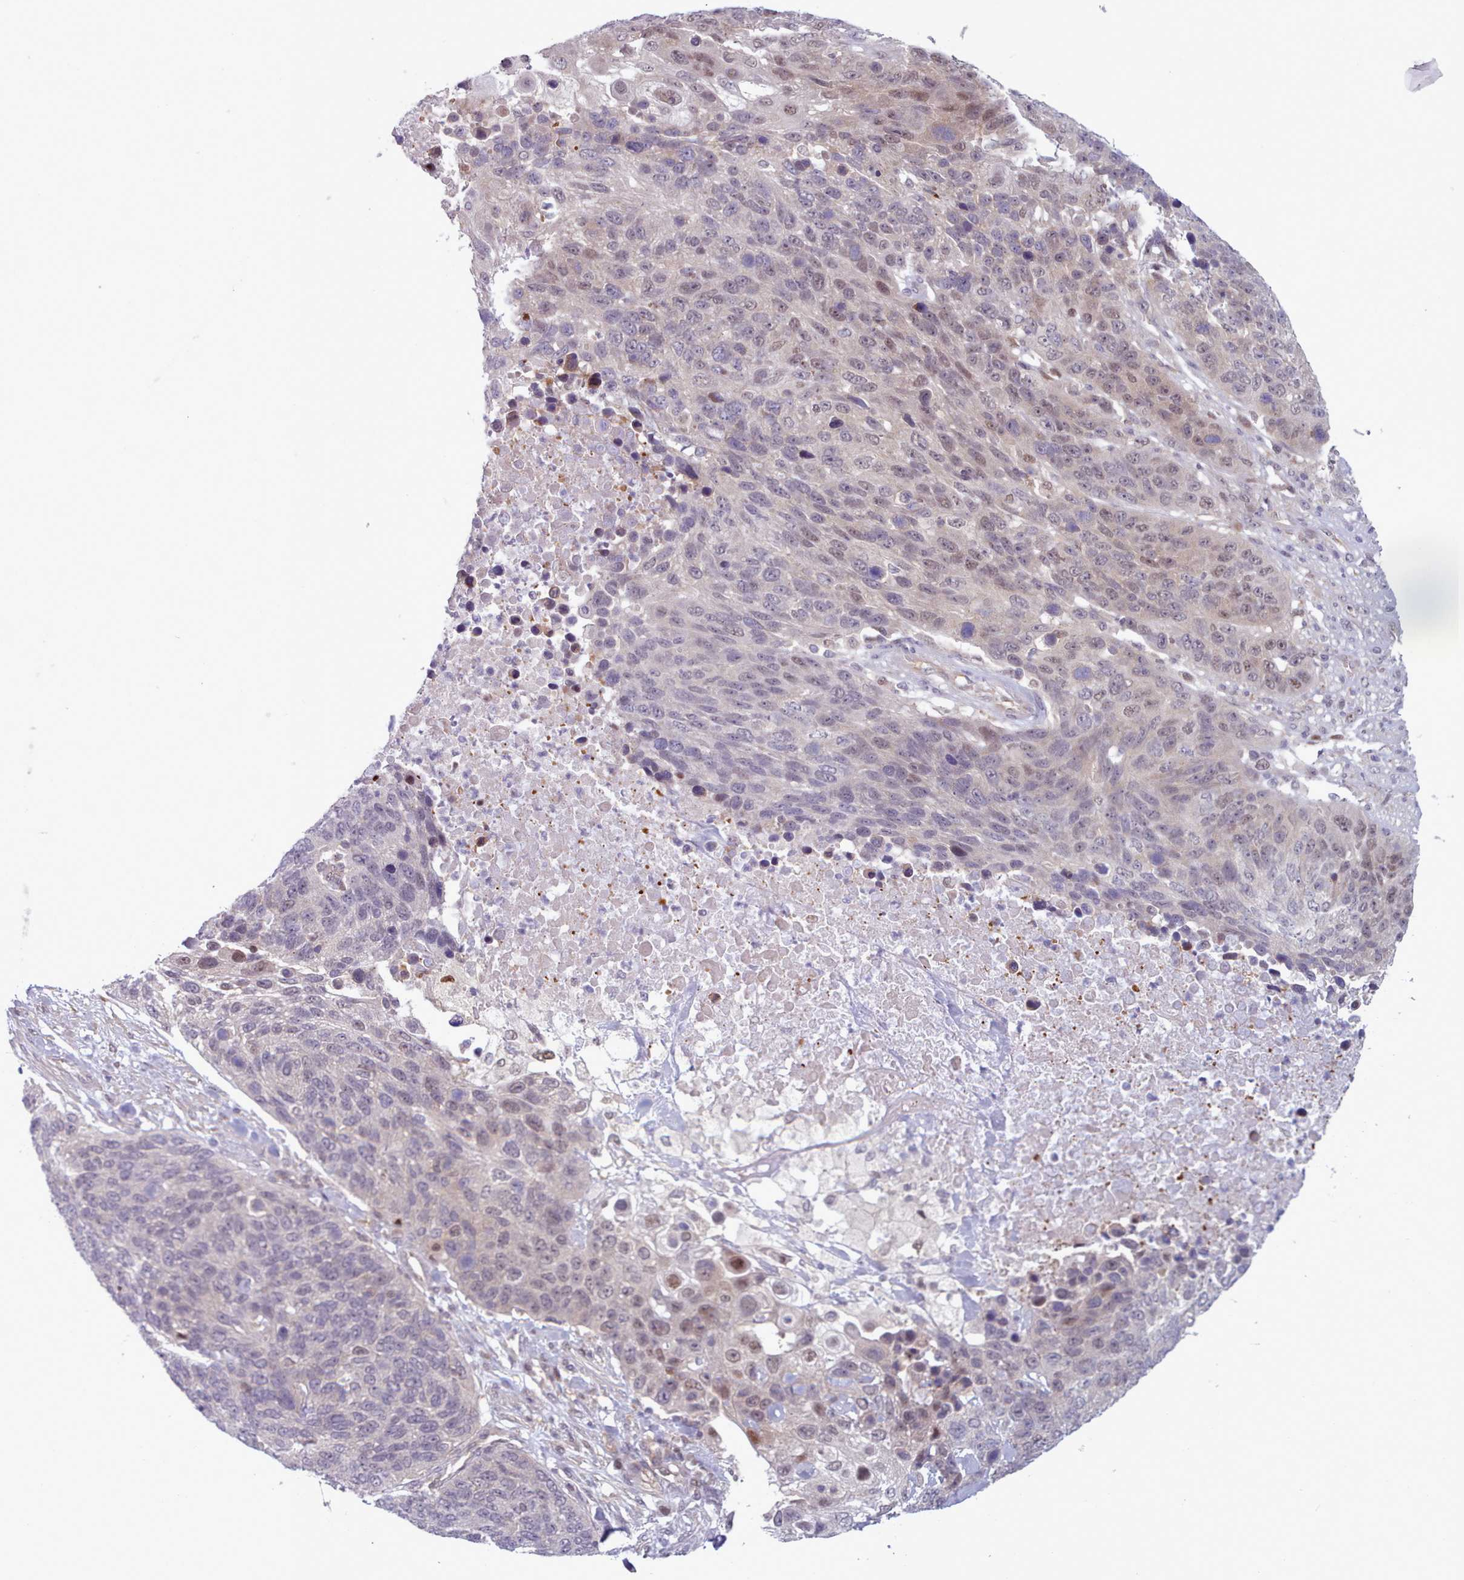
{"staining": {"intensity": "moderate", "quantity": "<25%", "location": "nuclear"}, "tissue": "lung cancer", "cell_type": "Tumor cells", "image_type": "cancer", "snomed": [{"axis": "morphology", "description": "Normal tissue, NOS"}, {"axis": "morphology", "description": "Squamous cell carcinoma, NOS"}, {"axis": "topography", "description": "Lymph node"}, {"axis": "topography", "description": "Lung"}], "caption": "Squamous cell carcinoma (lung) was stained to show a protein in brown. There is low levels of moderate nuclear staining in approximately <25% of tumor cells. The protein of interest is shown in brown color, while the nuclei are stained blue.", "gene": "KBTBD7", "patient": {"sex": "male", "age": 66}}